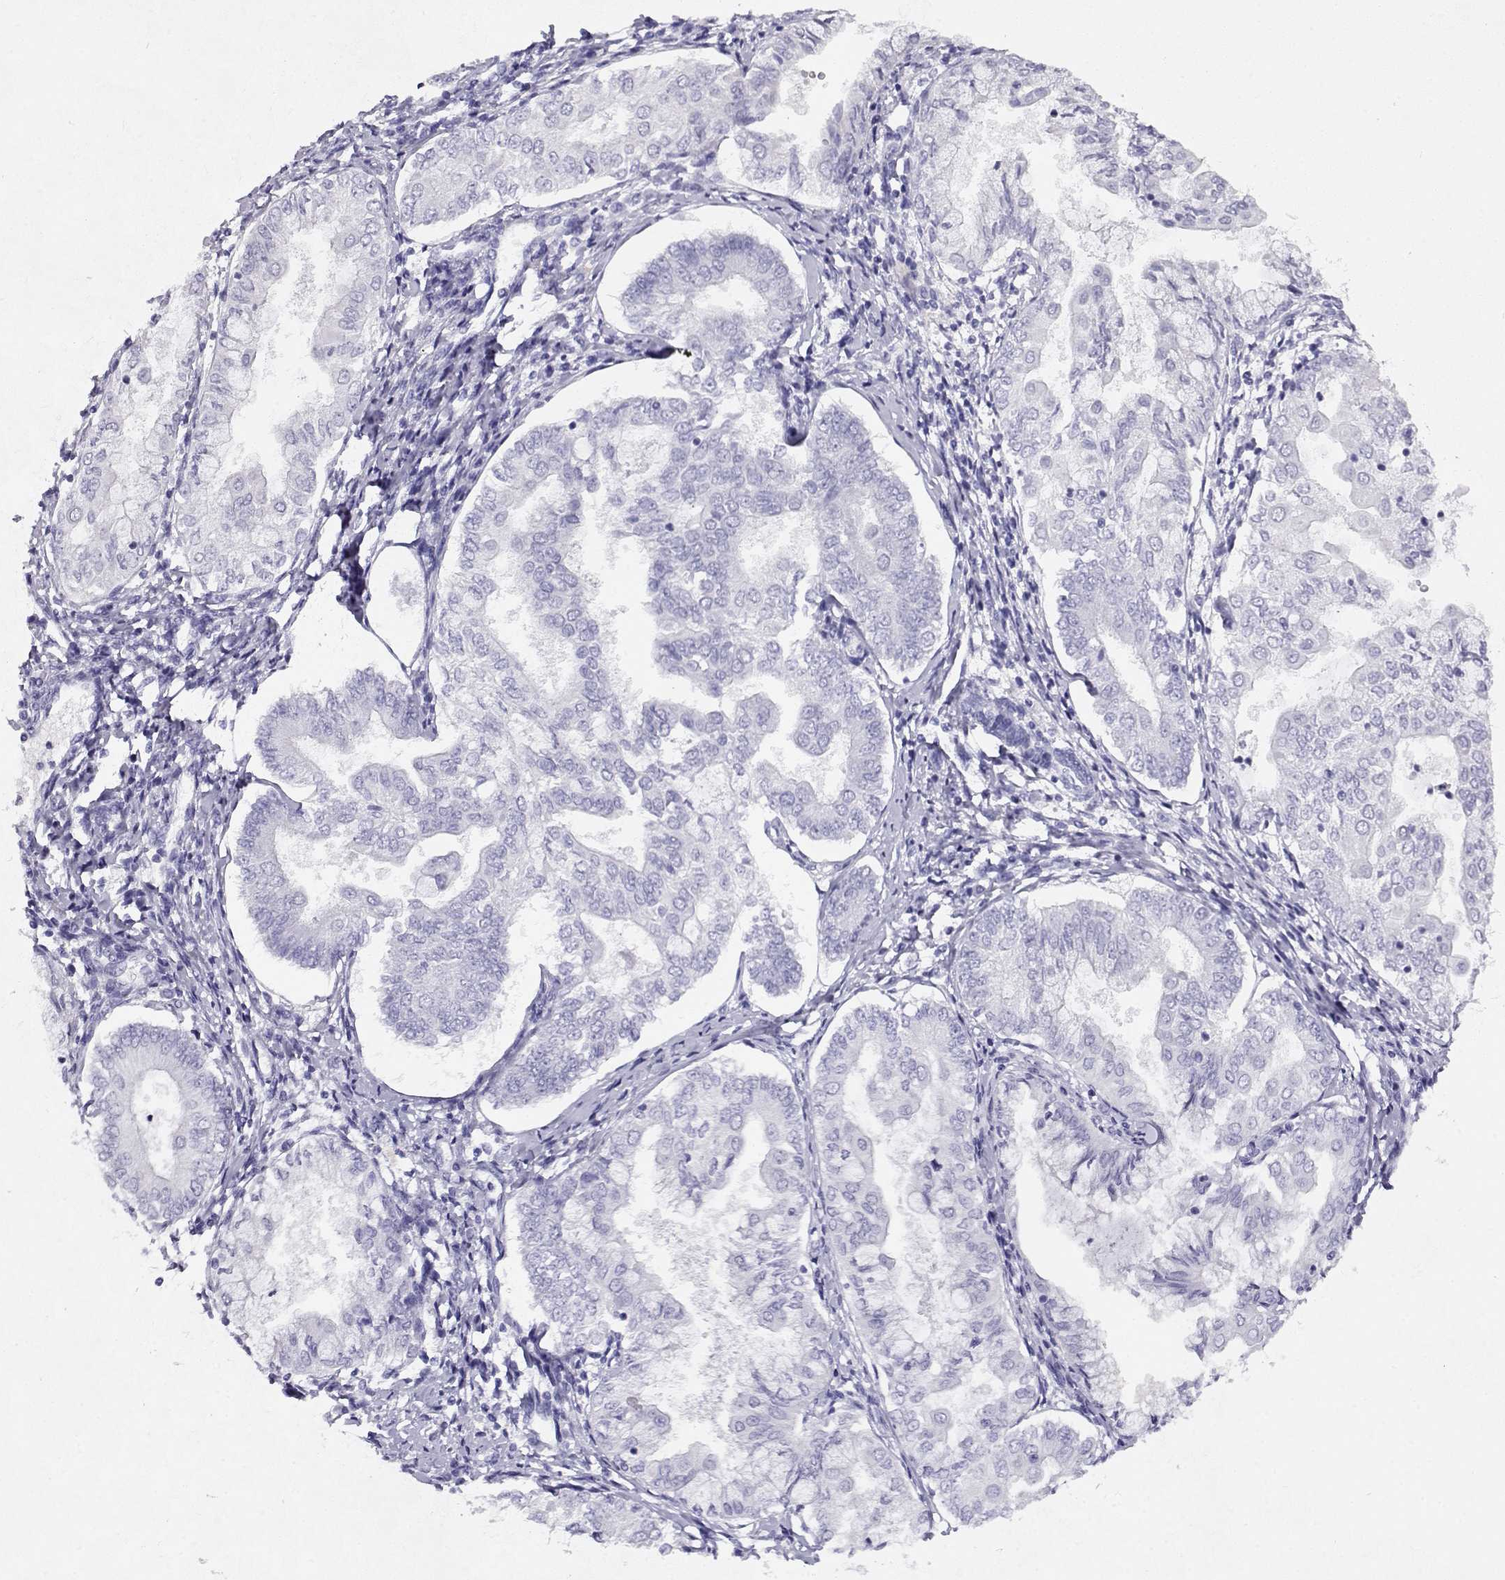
{"staining": {"intensity": "negative", "quantity": "none", "location": "none"}, "tissue": "endometrial cancer", "cell_type": "Tumor cells", "image_type": "cancer", "snomed": [{"axis": "morphology", "description": "Adenocarcinoma, NOS"}, {"axis": "topography", "description": "Endometrium"}], "caption": "IHC of endometrial cancer displays no positivity in tumor cells.", "gene": "CABS1", "patient": {"sex": "female", "age": 68}}